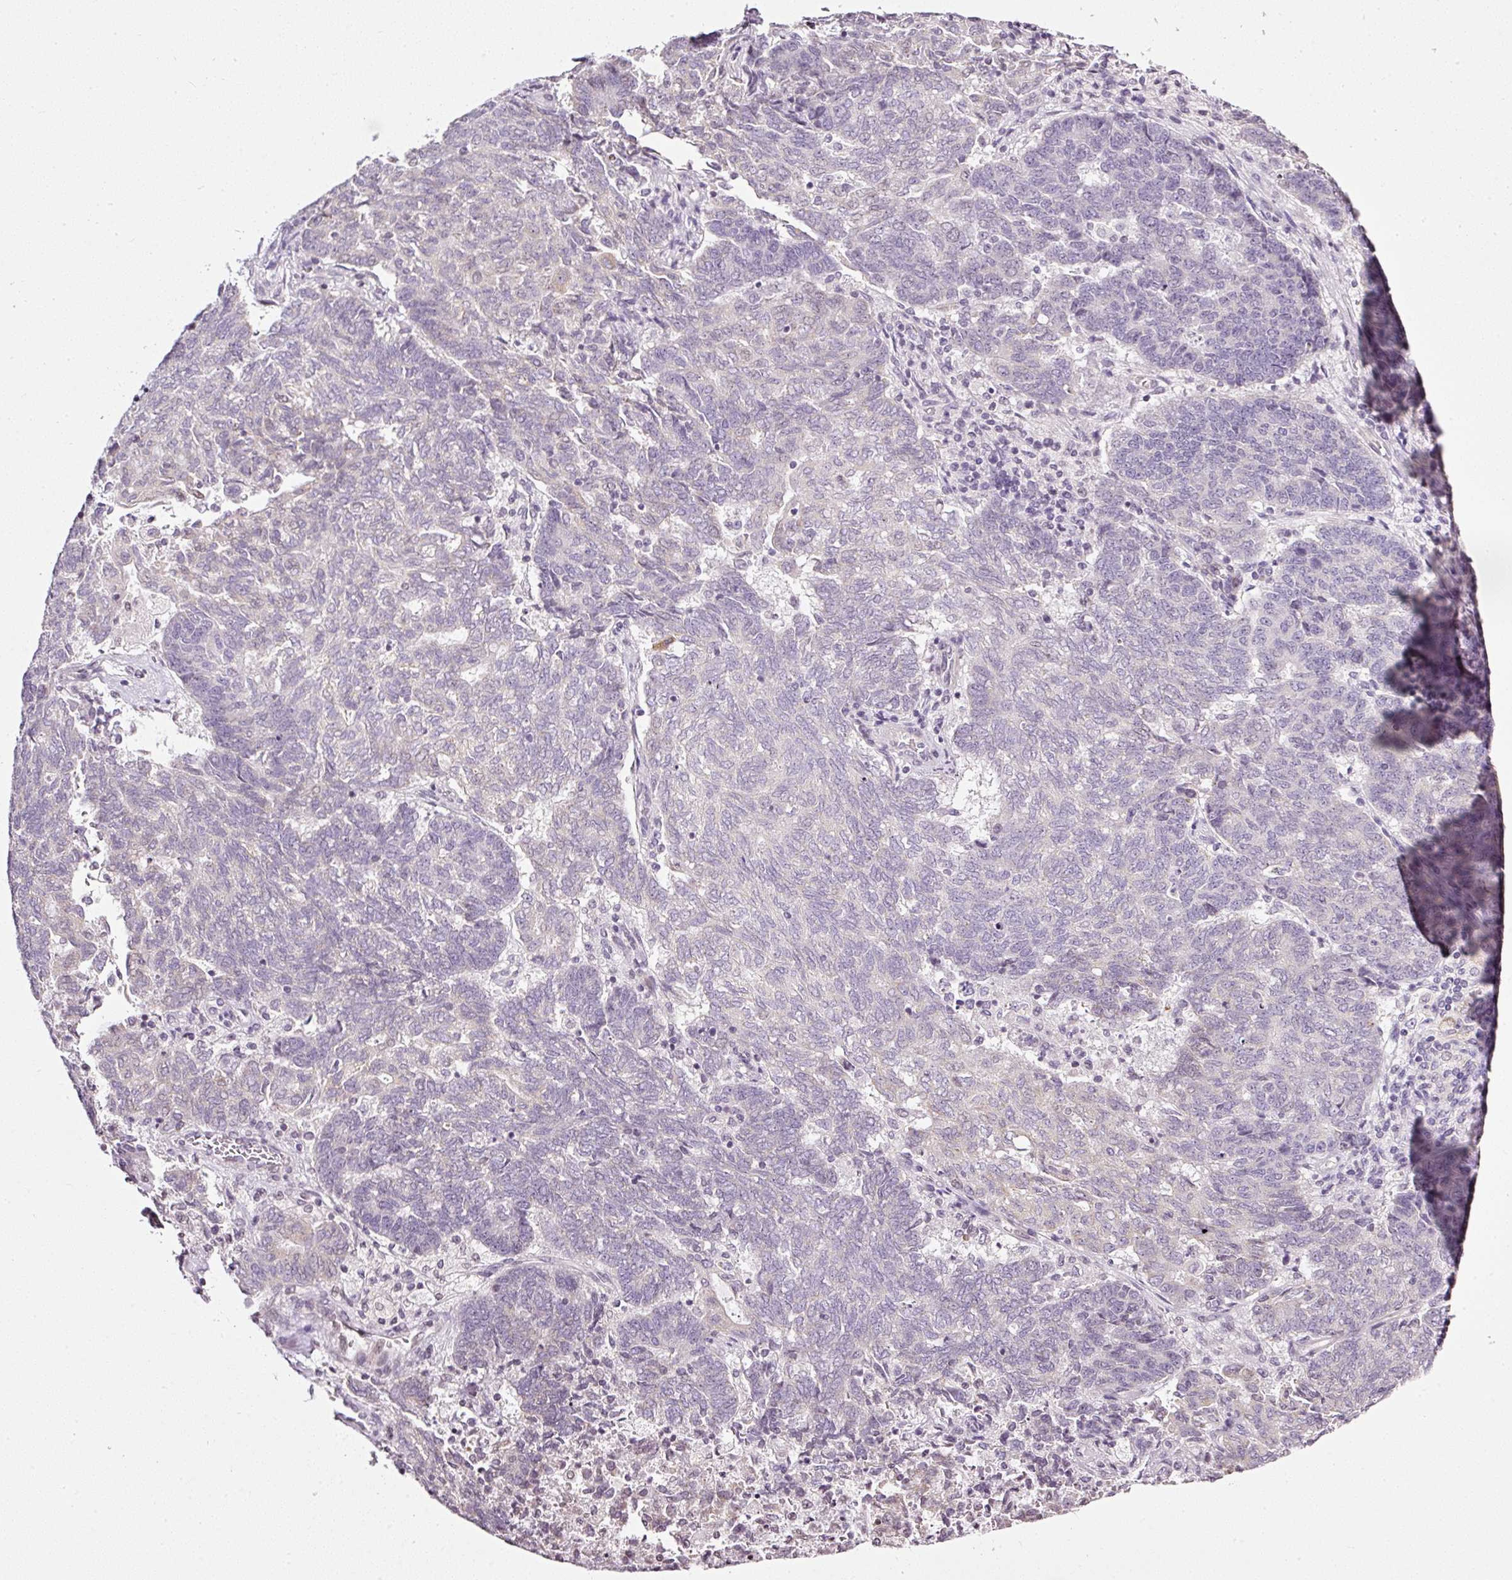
{"staining": {"intensity": "negative", "quantity": "none", "location": "none"}, "tissue": "endometrial cancer", "cell_type": "Tumor cells", "image_type": "cancer", "snomed": [{"axis": "morphology", "description": "Adenocarcinoma, NOS"}, {"axis": "topography", "description": "Endometrium"}], "caption": "Immunohistochemistry (IHC) of human endometrial cancer (adenocarcinoma) shows no staining in tumor cells.", "gene": "NRDE2", "patient": {"sex": "female", "age": 80}}